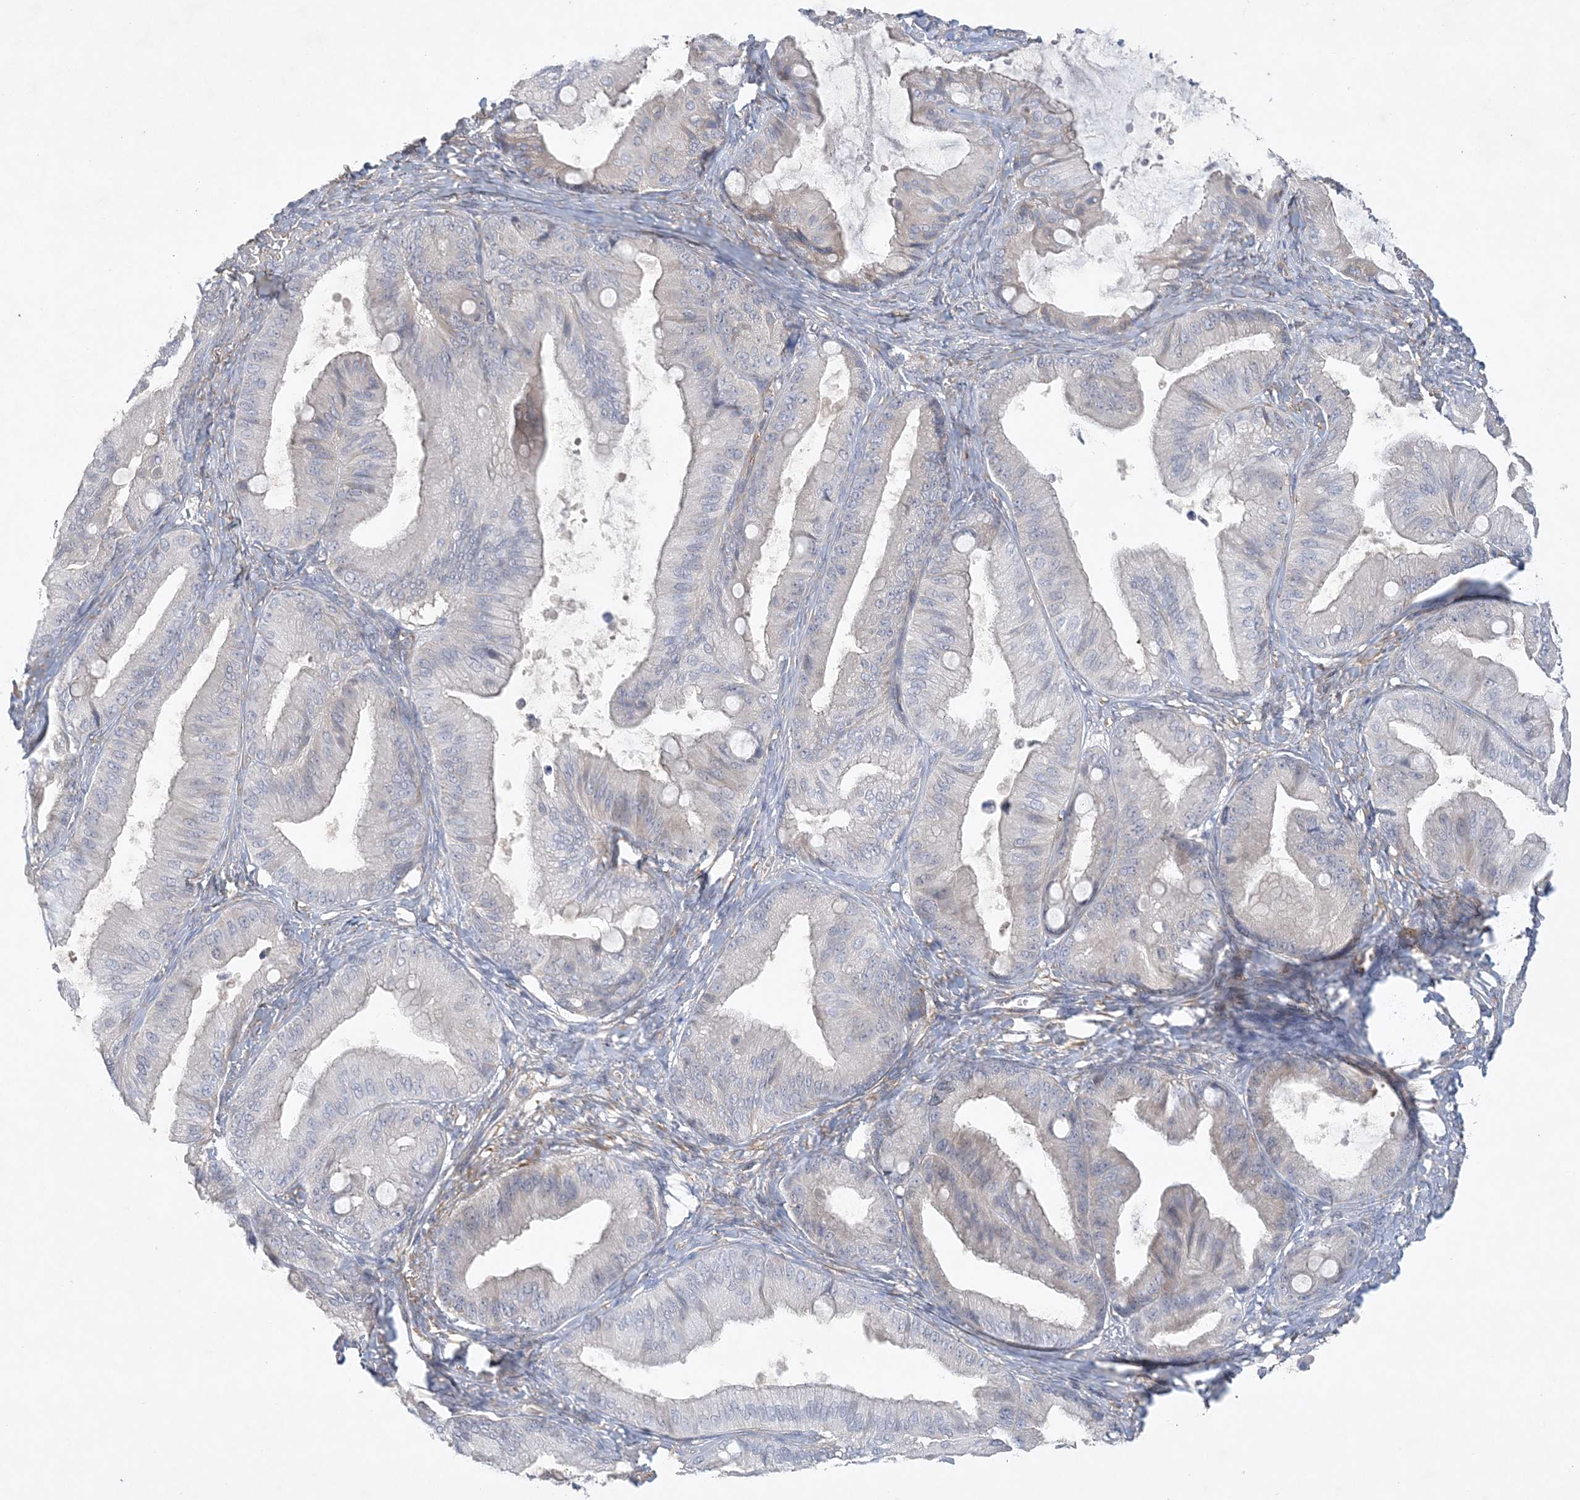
{"staining": {"intensity": "negative", "quantity": "none", "location": "none"}, "tissue": "ovarian cancer", "cell_type": "Tumor cells", "image_type": "cancer", "snomed": [{"axis": "morphology", "description": "Cystadenocarcinoma, mucinous, NOS"}, {"axis": "topography", "description": "Ovary"}], "caption": "High magnification brightfield microscopy of ovarian mucinous cystadenocarcinoma stained with DAB (brown) and counterstained with hematoxylin (blue): tumor cells show no significant staining.", "gene": "MAP4K5", "patient": {"sex": "female", "age": 71}}